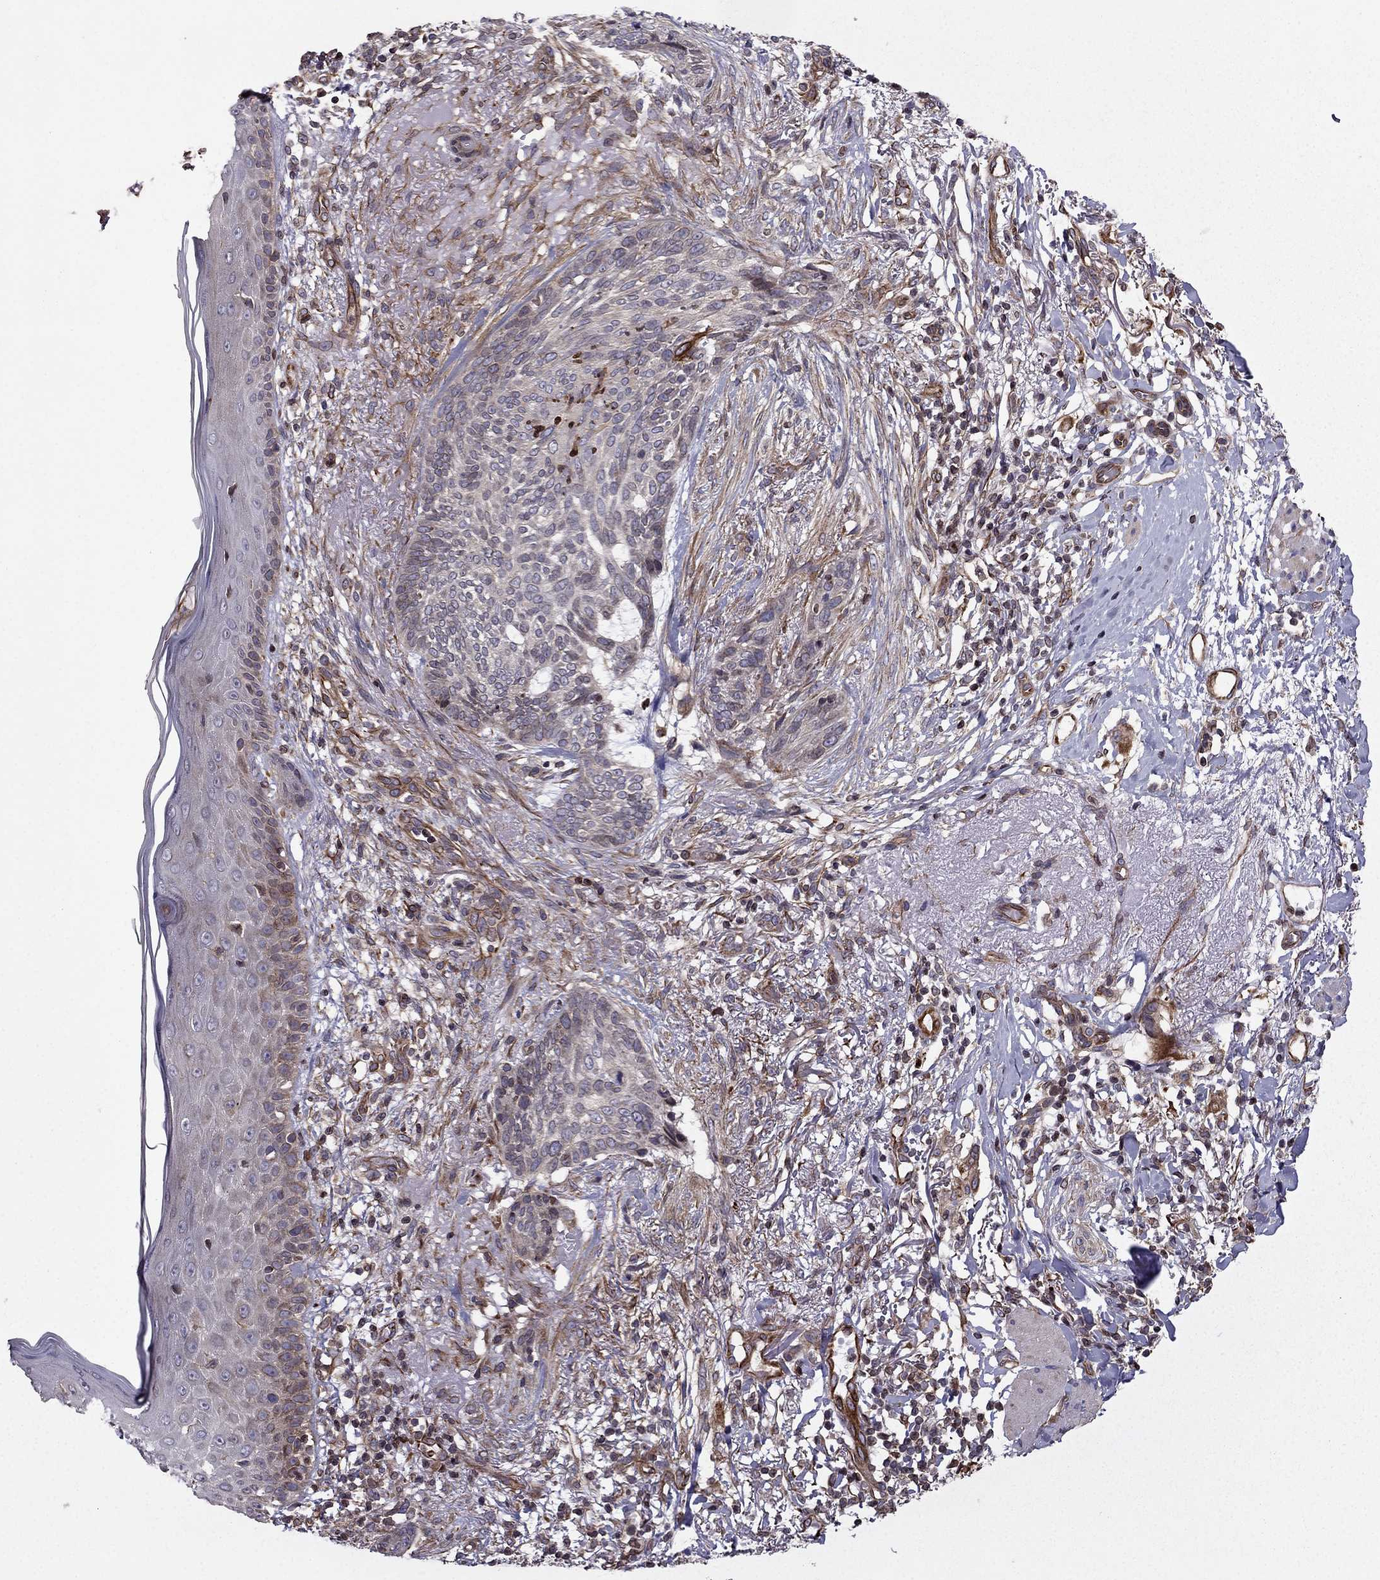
{"staining": {"intensity": "negative", "quantity": "none", "location": "none"}, "tissue": "skin cancer", "cell_type": "Tumor cells", "image_type": "cancer", "snomed": [{"axis": "morphology", "description": "Normal tissue, NOS"}, {"axis": "morphology", "description": "Basal cell carcinoma"}, {"axis": "topography", "description": "Skin"}], "caption": "Immunohistochemistry image of human skin cancer (basal cell carcinoma) stained for a protein (brown), which shows no positivity in tumor cells.", "gene": "CDC42BPA", "patient": {"sex": "male", "age": 84}}